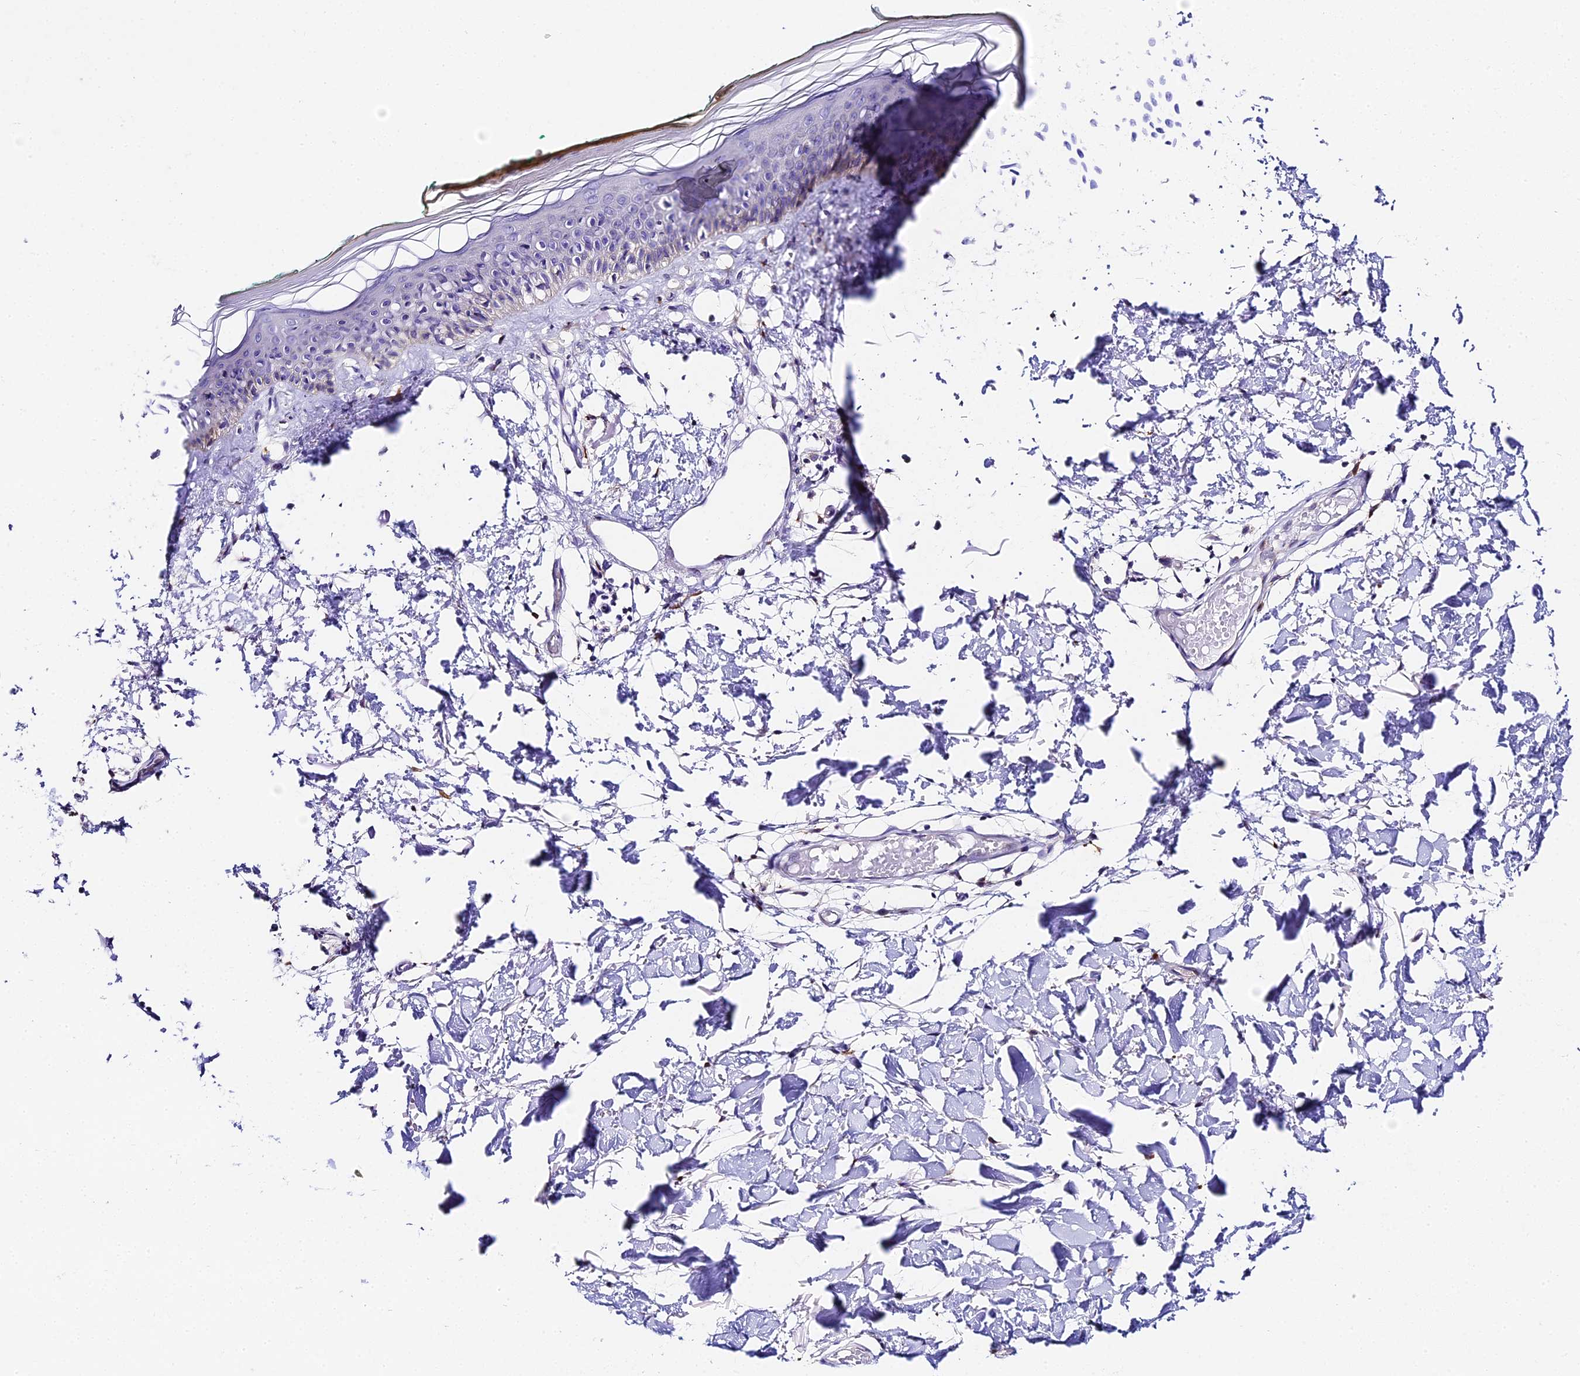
{"staining": {"intensity": "moderate", "quantity": "25%-75%", "location": "cytoplasmic/membranous"}, "tissue": "skin", "cell_type": "Fibroblasts", "image_type": "normal", "snomed": [{"axis": "morphology", "description": "Normal tissue, NOS"}, {"axis": "topography", "description": "Skin"}], "caption": "A photomicrograph of skin stained for a protein displays moderate cytoplasmic/membranous brown staining in fibroblasts.", "gene": "LYPD6", "patient": {"sex": "male", "age": 62}}